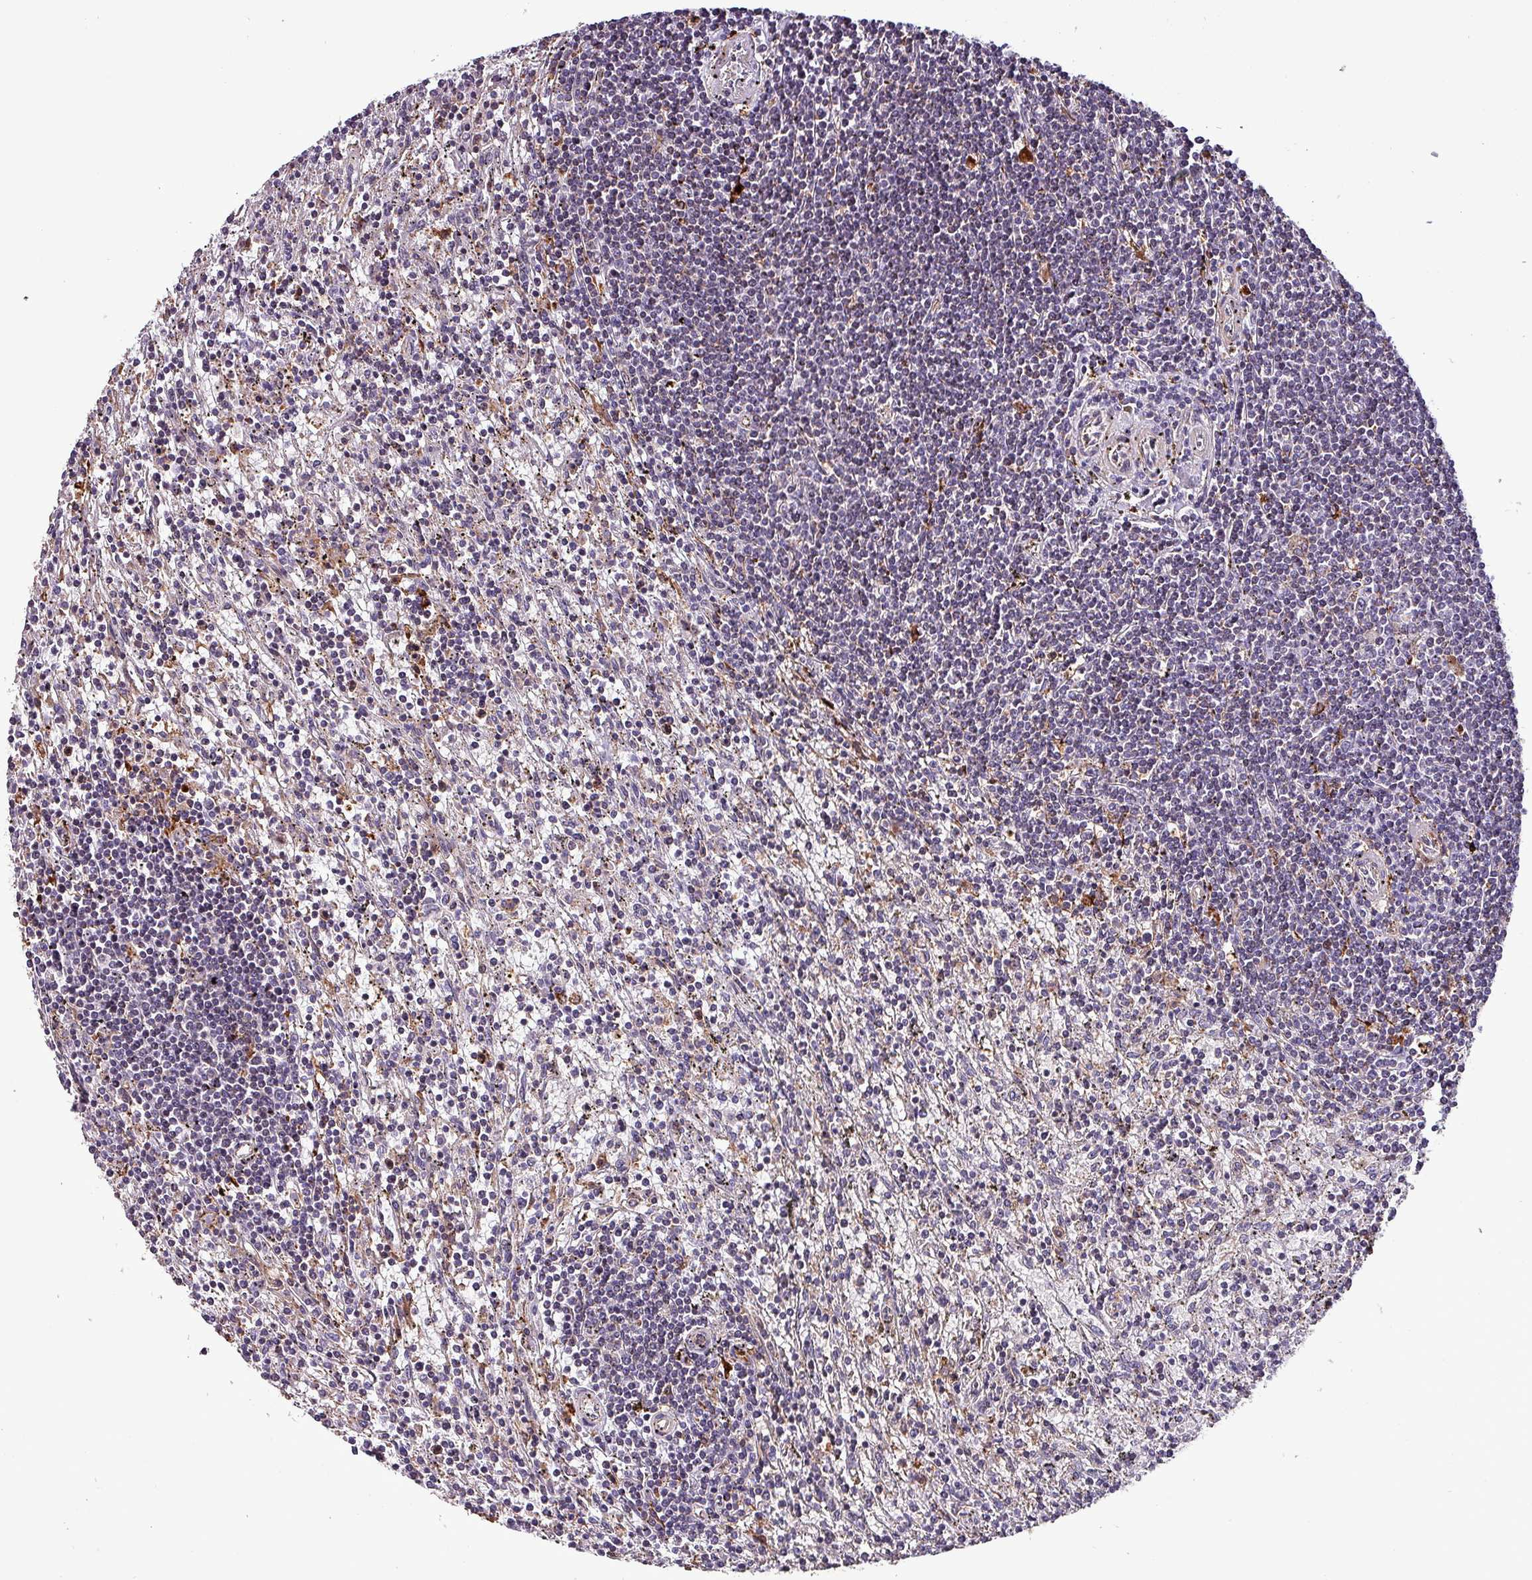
{"staining": {"intensity": "negative", "quantity": "none", "location": "none"}, "tissue": "lymphoma", "cell_type": "Tumor cells", "image_type": "cancer", "snomed": [{"axis": "morphology", "description": "Malignant lymphoma, non-Hodgkin's type, Low grade"}, {"axis": "topography", "description": "Spleen"}], "caption": "Tumor cells show no significant positivity in lymphoma.", "gene": "SCIN", "patient": {"sex": "male", "age": 76}}